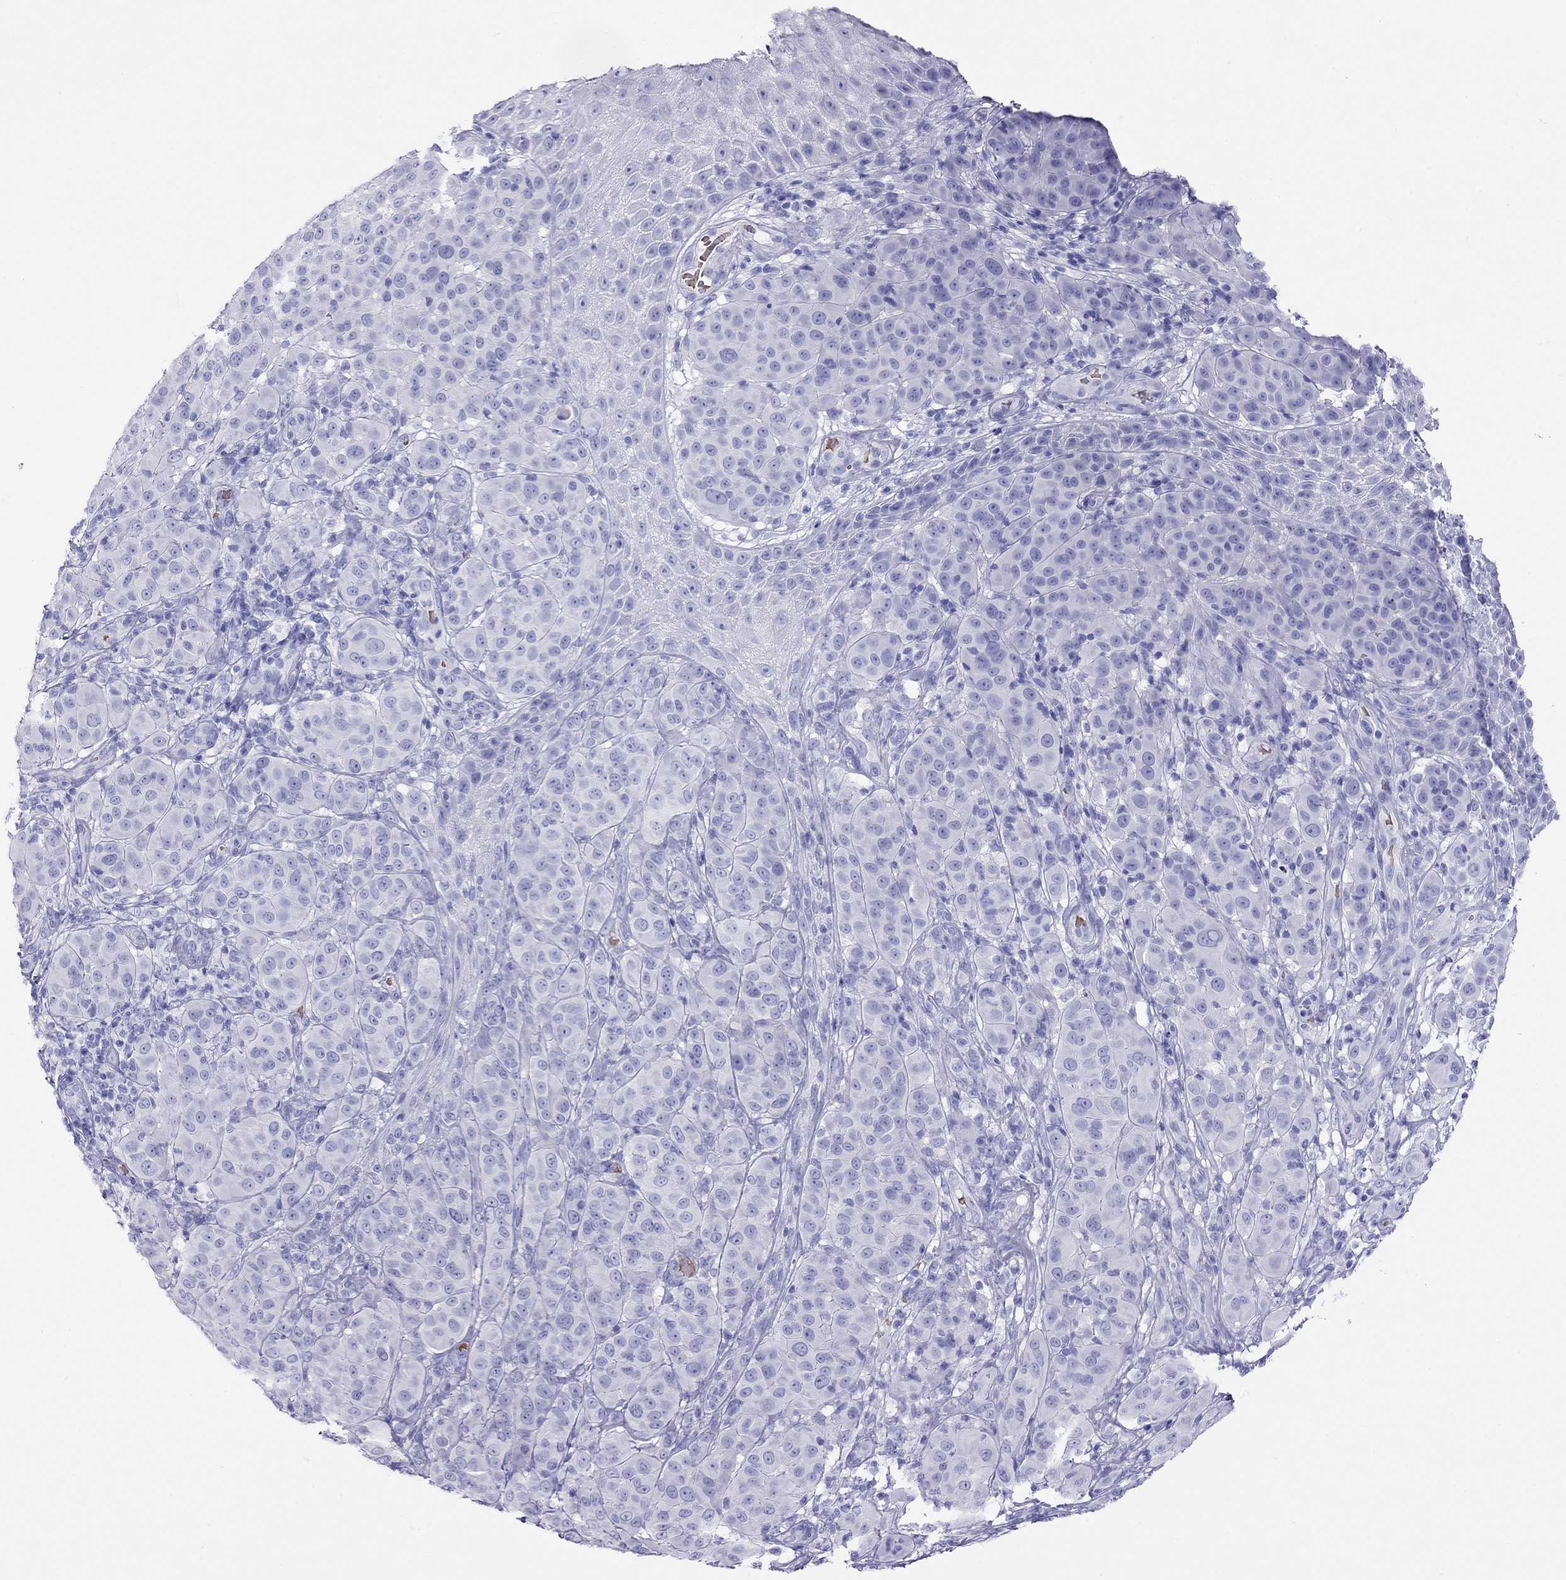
{"staining": {"intensity": "negative", "quantity": "none", "location": "none"}, "tissue": "melanoma", "cell_type": "Tumor cells", "image_type": "cancer", "snomed": [{"axis": "morphology", "description": "Malignant melanoma, NOS"}, {"axis": "topography", "description": "Skin"}], "caption": "Histopathology image shows no significant protein positivity in tumor cells of malignant melanoma.", "gene": "PTPRN", "patient": {"sex": "female", "age": 87}}